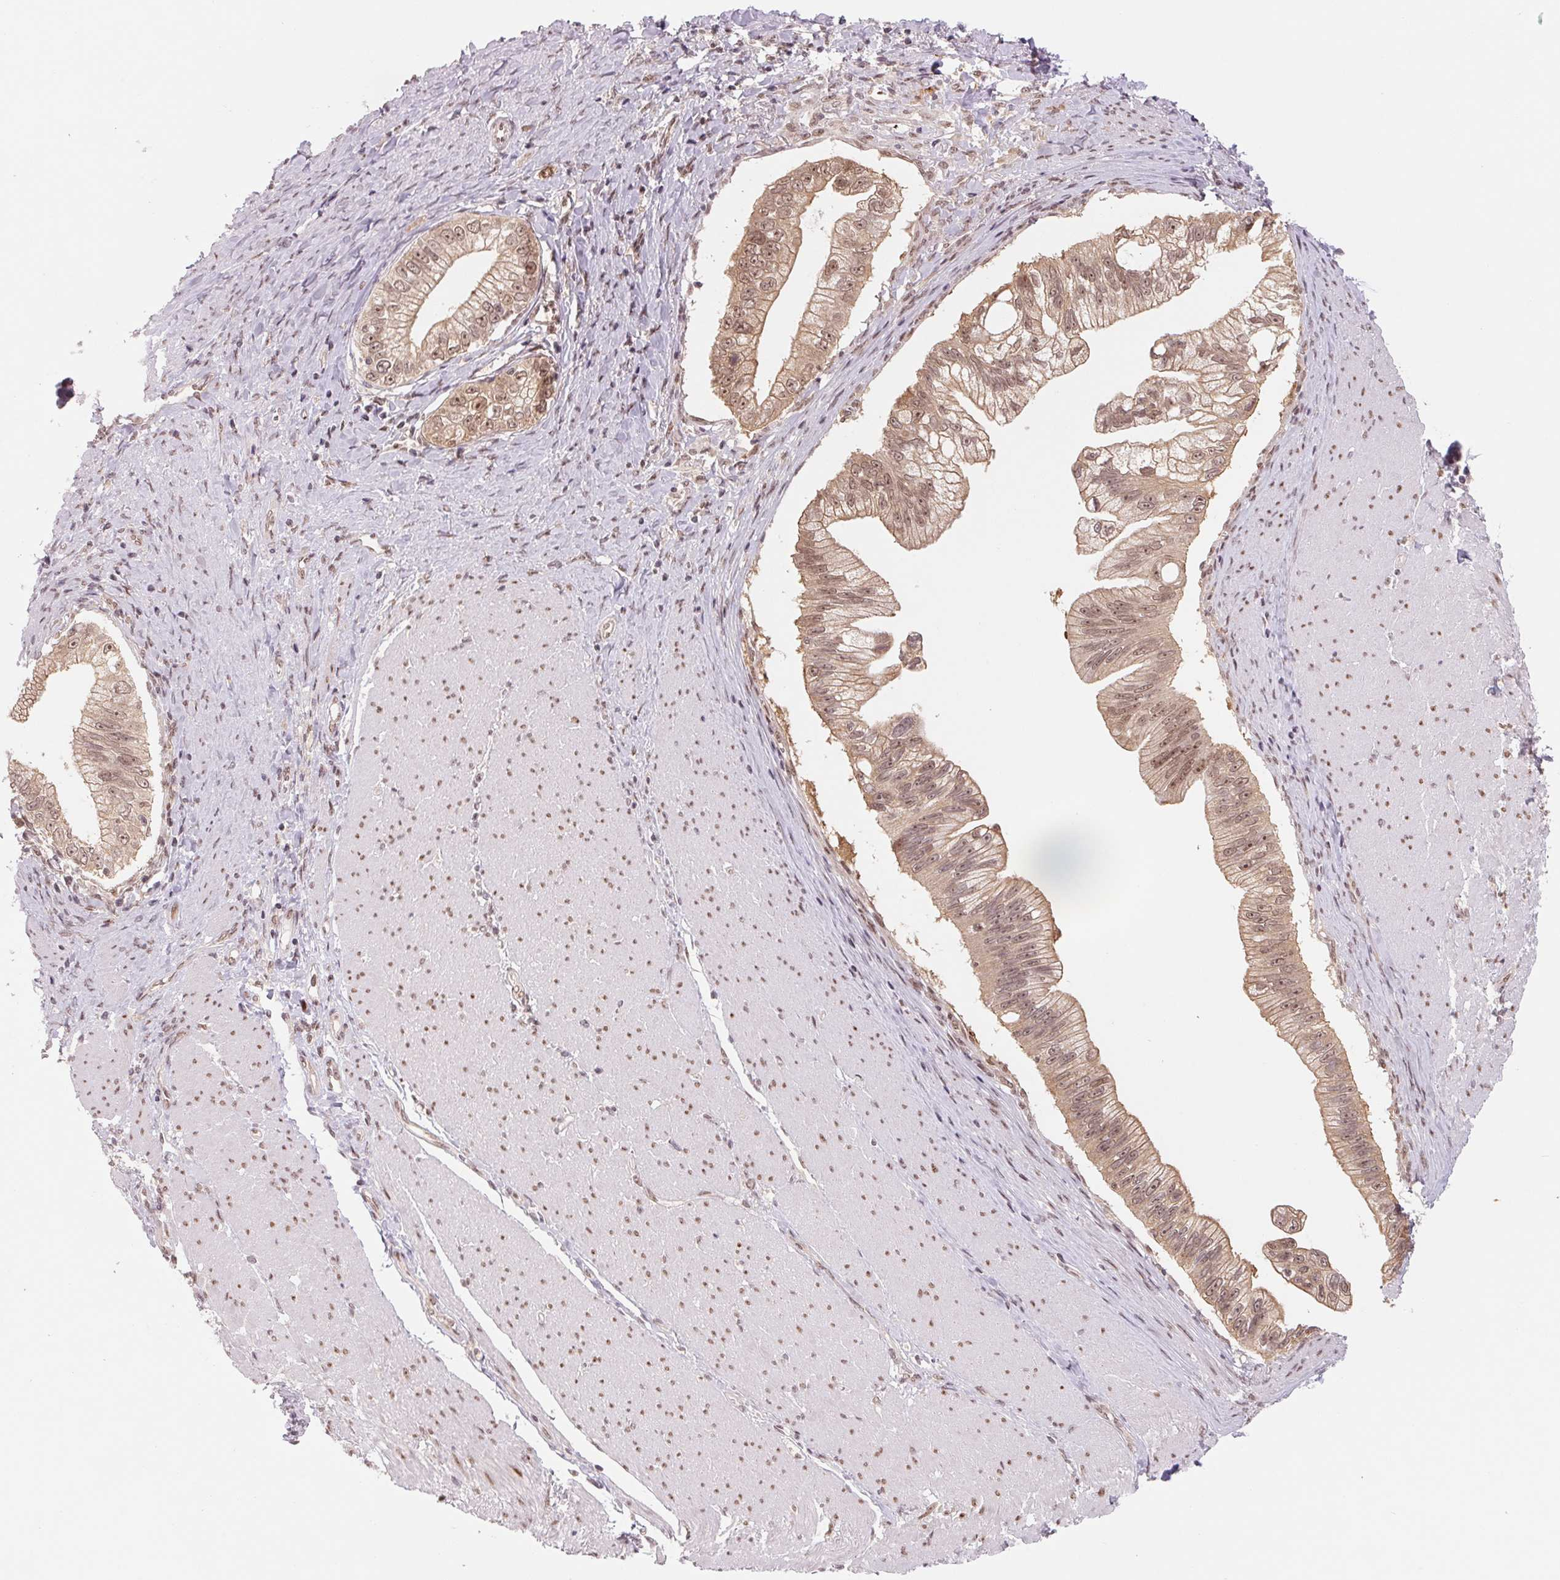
{"staining": {"intensity": "weak", "quantity": ">75%", "location": "cytoplasmic/membranous,nuclear"}, "tissue": "pancreatic cancer", "cell_type": "Tumor cells", "image_type": "cancer", "snomed": [{"axis": "morphology", "description": "Adenocarcinoma, NOS"}, {"axis": "topography", "description": "Pancreas"}], "caption": "Protein staining displays weak cytoplasmic/membranous and nuclear staining in about >75% of tumor cells in pancreatic adenocarcinoma. (DAB (3,3'-diaminobenzidine) = brown stain, brightfield microscopy at high magnification).", "gene": "DNAJB6", "patient": {"sex": "male", "age": 70}}